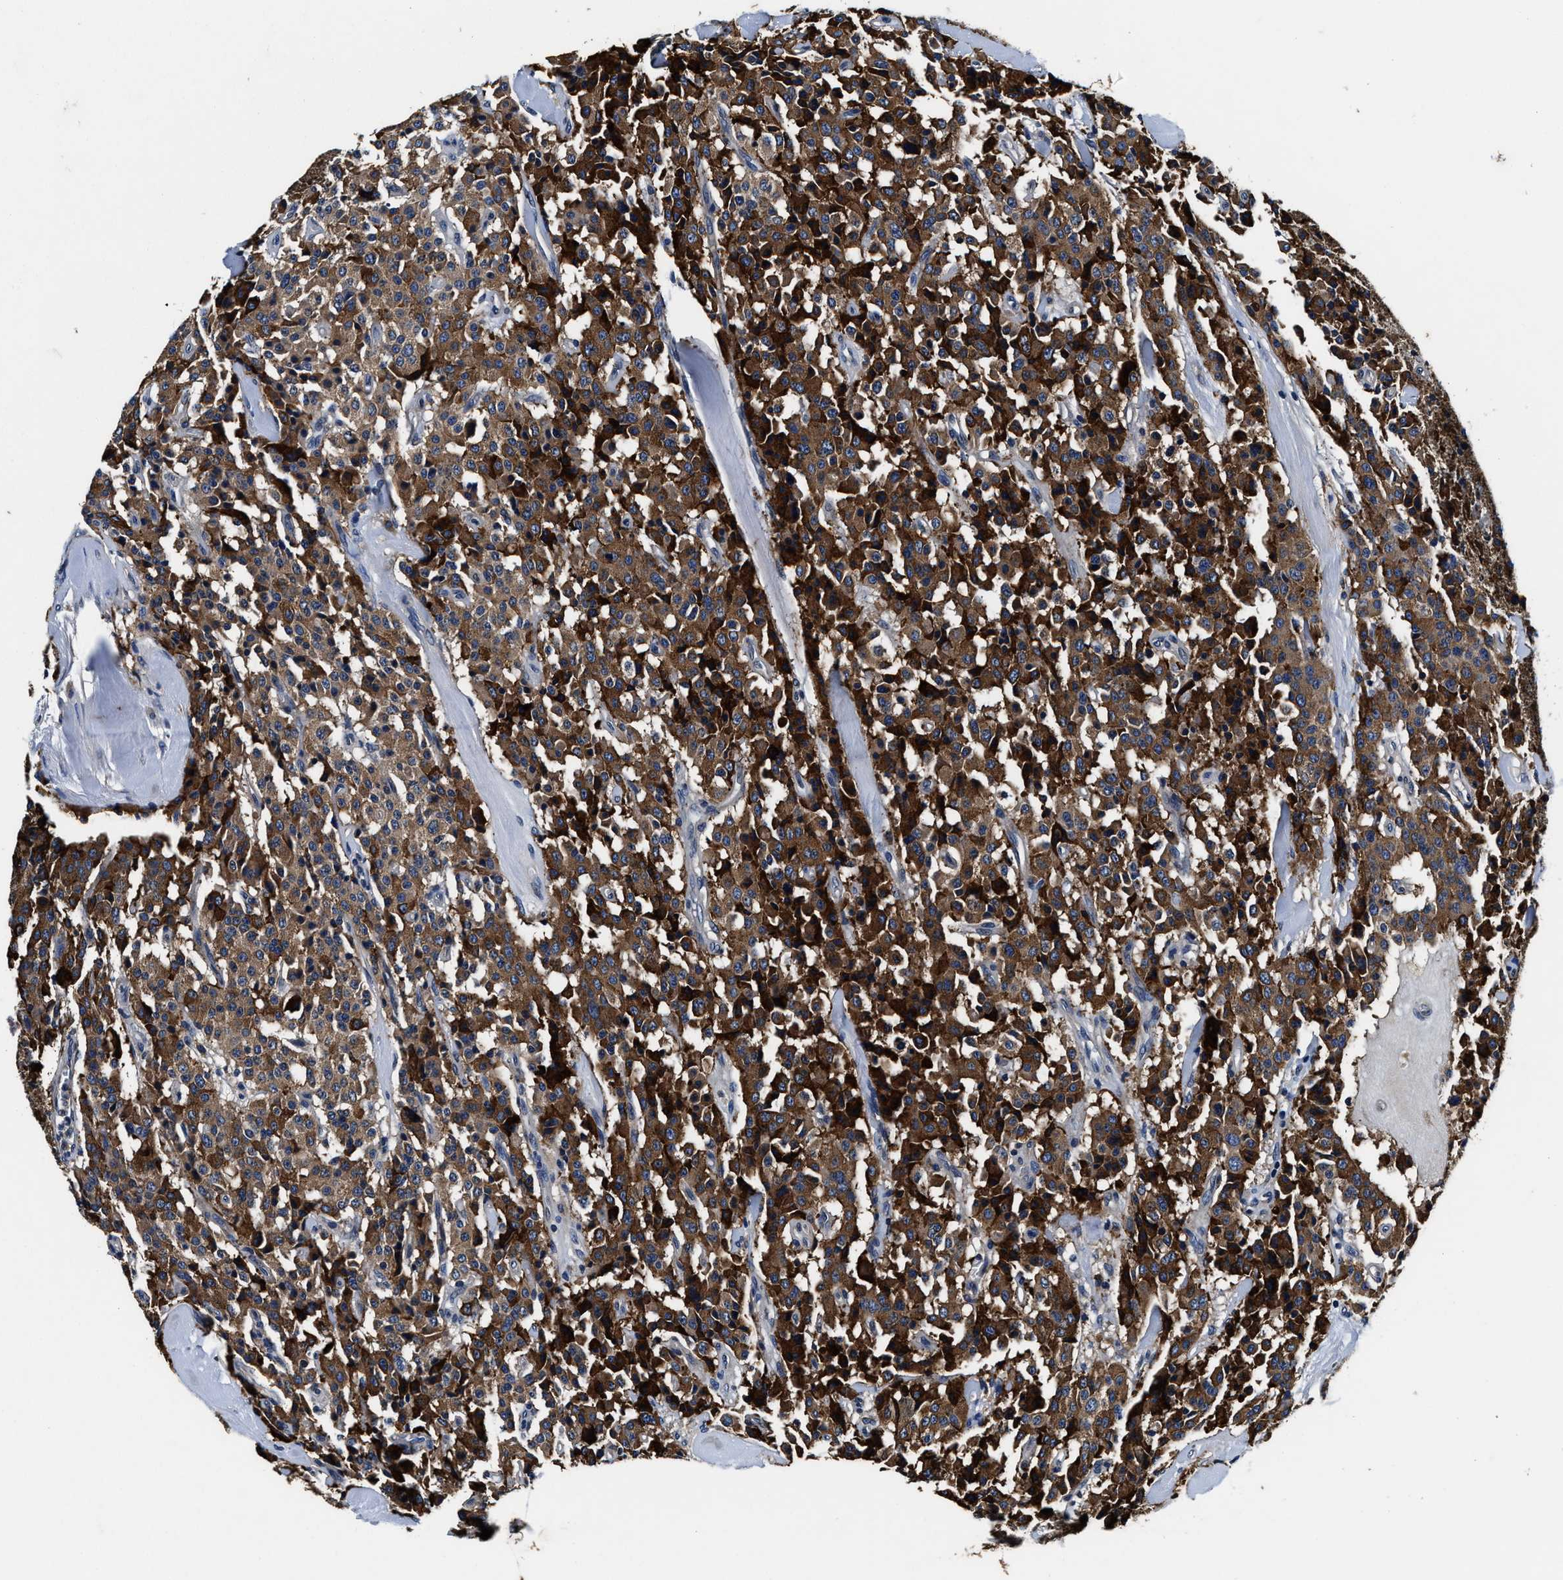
{"staining": {"intensity": "strong", "quantity": ">75%", "location": "cytoplasmic/membranous"}, "tissue": "carcinoid", "cell_type": "Tumor cells", "image_type": "cancer", "snomed": [{"axis": "morphology", "description": "Carcinoid, malignant, NOS"}, {"axis": "topography", "description": "Lung"}], "caption": "Immunohistochemical staining of carcinoid displays high levels of strong cytoplasmic/membranous expression in about >75% of tumor cells.", "gene": "PI4KB", "patient": {"sex": "male", "age": 30}}